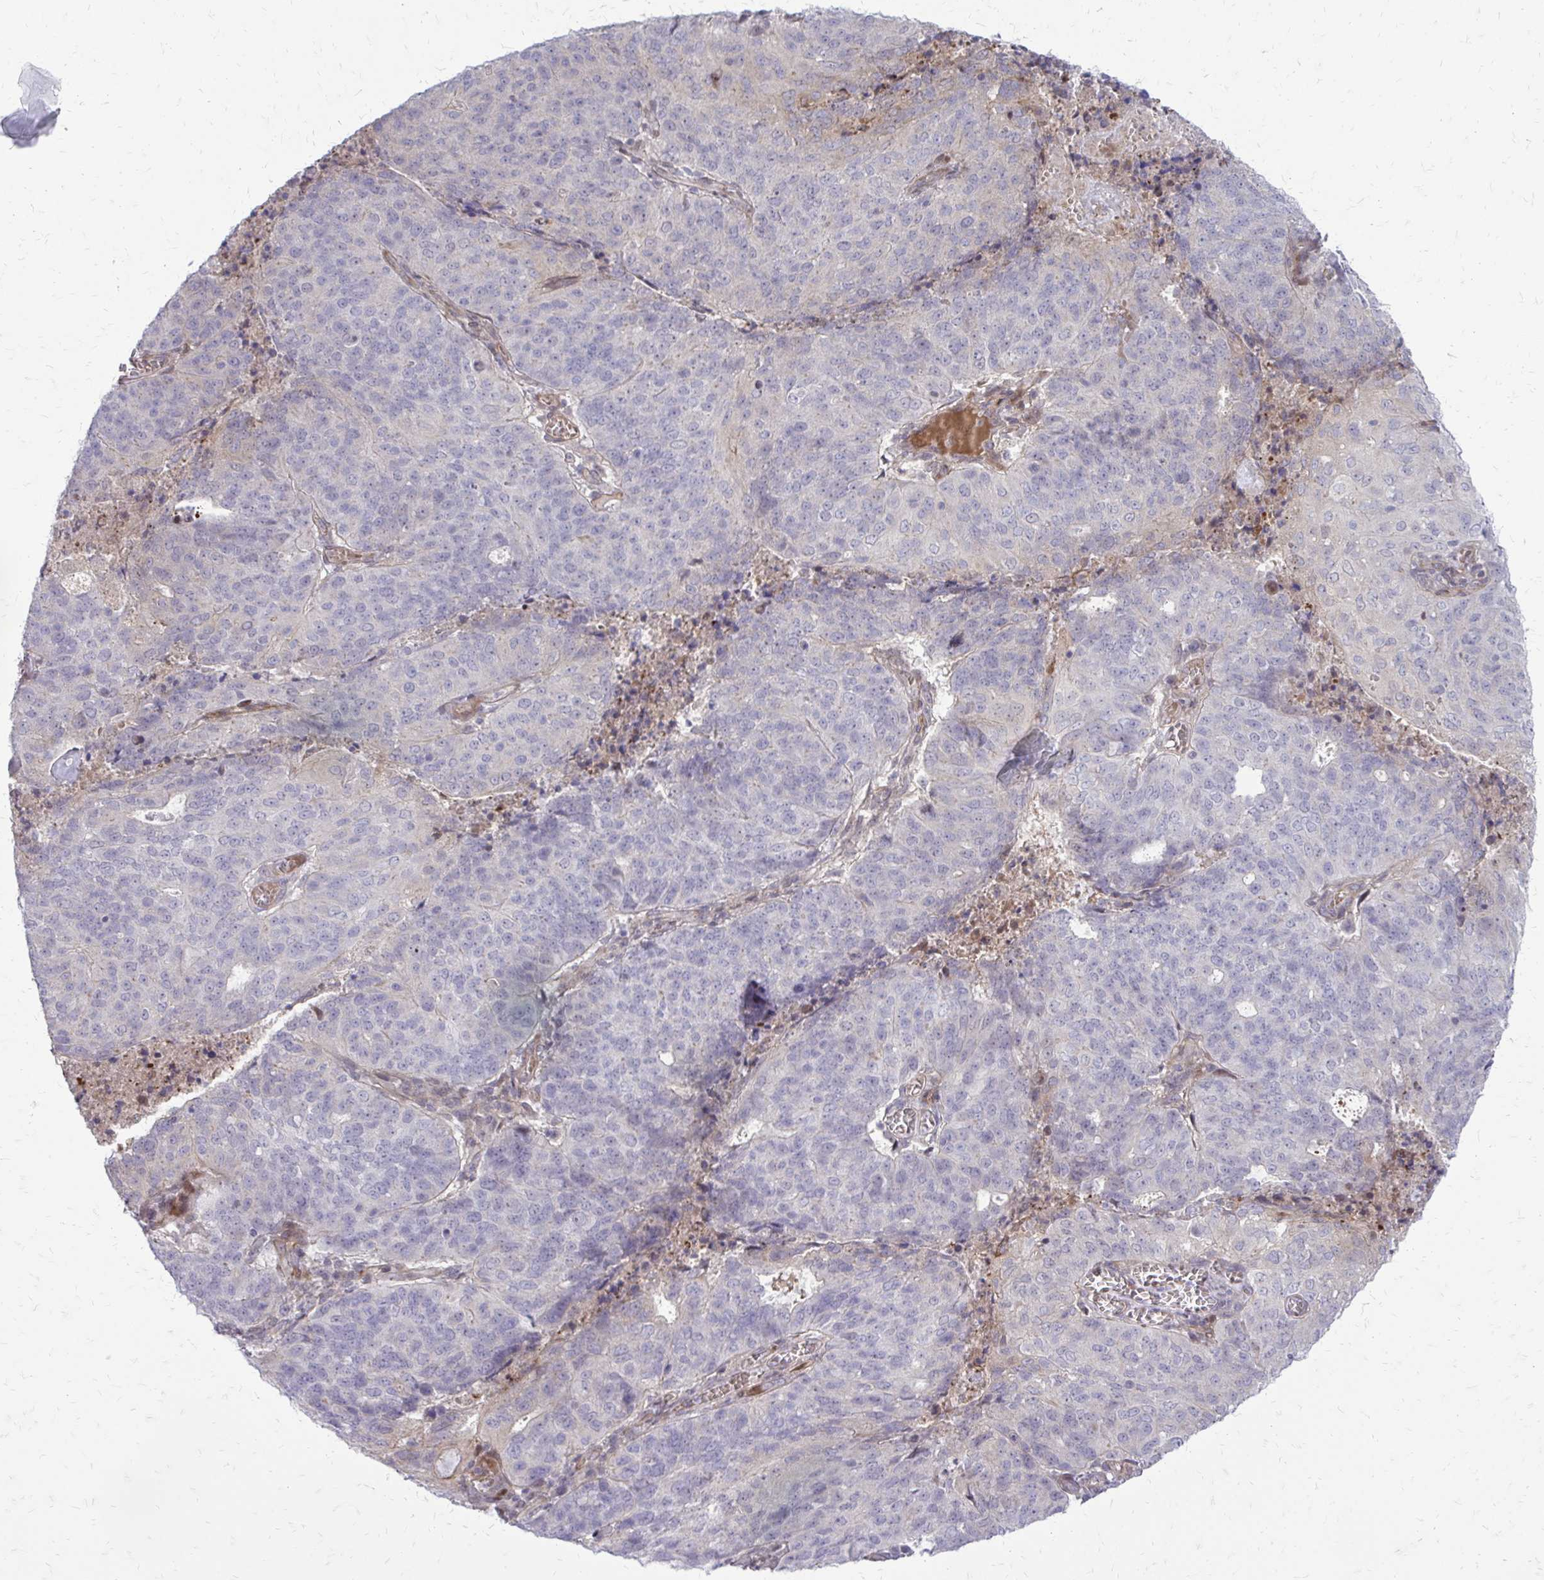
{"staining": {"intensity": "negative", "quantity": "none", "location": "none"}, "tissue": "endometrial cancer", "cell_type": "Tumor cells", "image_type": "cancer", "snomed": [{"axis": "morphology", "description": "Adenocarcinoma, NOS"}, {"axis": "topography", "description": "Endometrium"}], "caption": "Immunohistochemistry (IHC) micrograph of neoplastic tissue: adenocarcinoma (endometrial) stained with DAB (3,3'-diaminobenzidine) reveals no significant protein expression in tumor cells. (DAB (3,3'-diaminobenzidine) immunohistochemistry (IHC), high magnification).", "gene": "PPDPFL", "patient": {"sex": "female", "age": 82}}